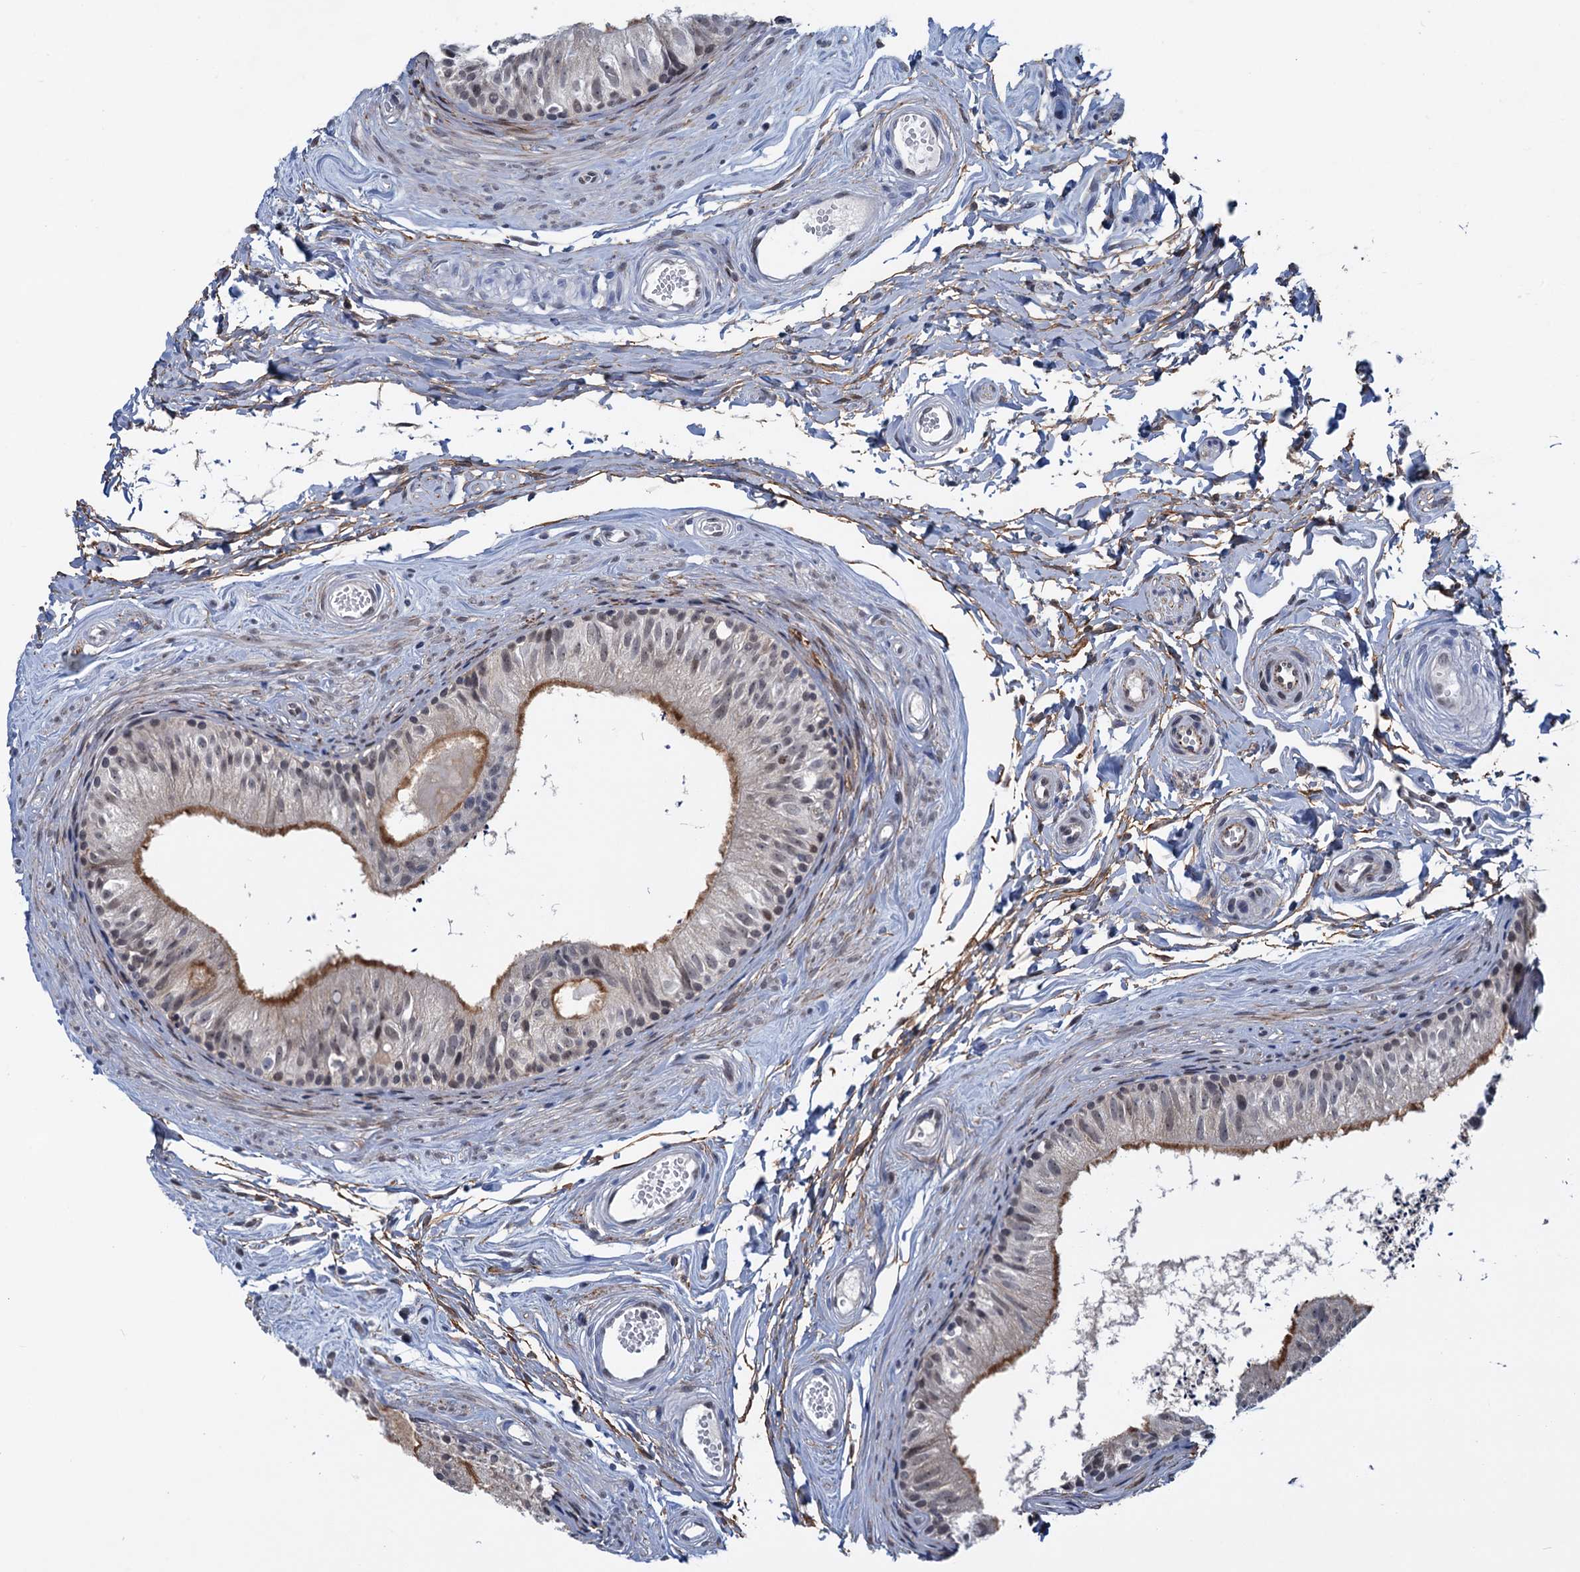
{"staining": {"intensity": "weak", "quantity": ">75%", "location": "cytoplasmic/membranous,nuclear"}, "tissue": "epididymis", "cell_type": "Glandular cells", "image_type": "normal", "snomed": [{"axis": "morphology", "description": "Normal tissue, NOS"}, {"axis": "topography", "description": "Epididymis"}], "caption": "DAB (3,3'-diaminobenzidine) immunohistochemical staining of benign human epididymis demonstrates weak cytoplasmic/membranous,nuclear protein positivity in about >75% of glandular cells. (Brightfield microscopy of DAB IHC at high magnification).", "gene": "SAE1", "patient": {"sex": "male", "age": 56}}